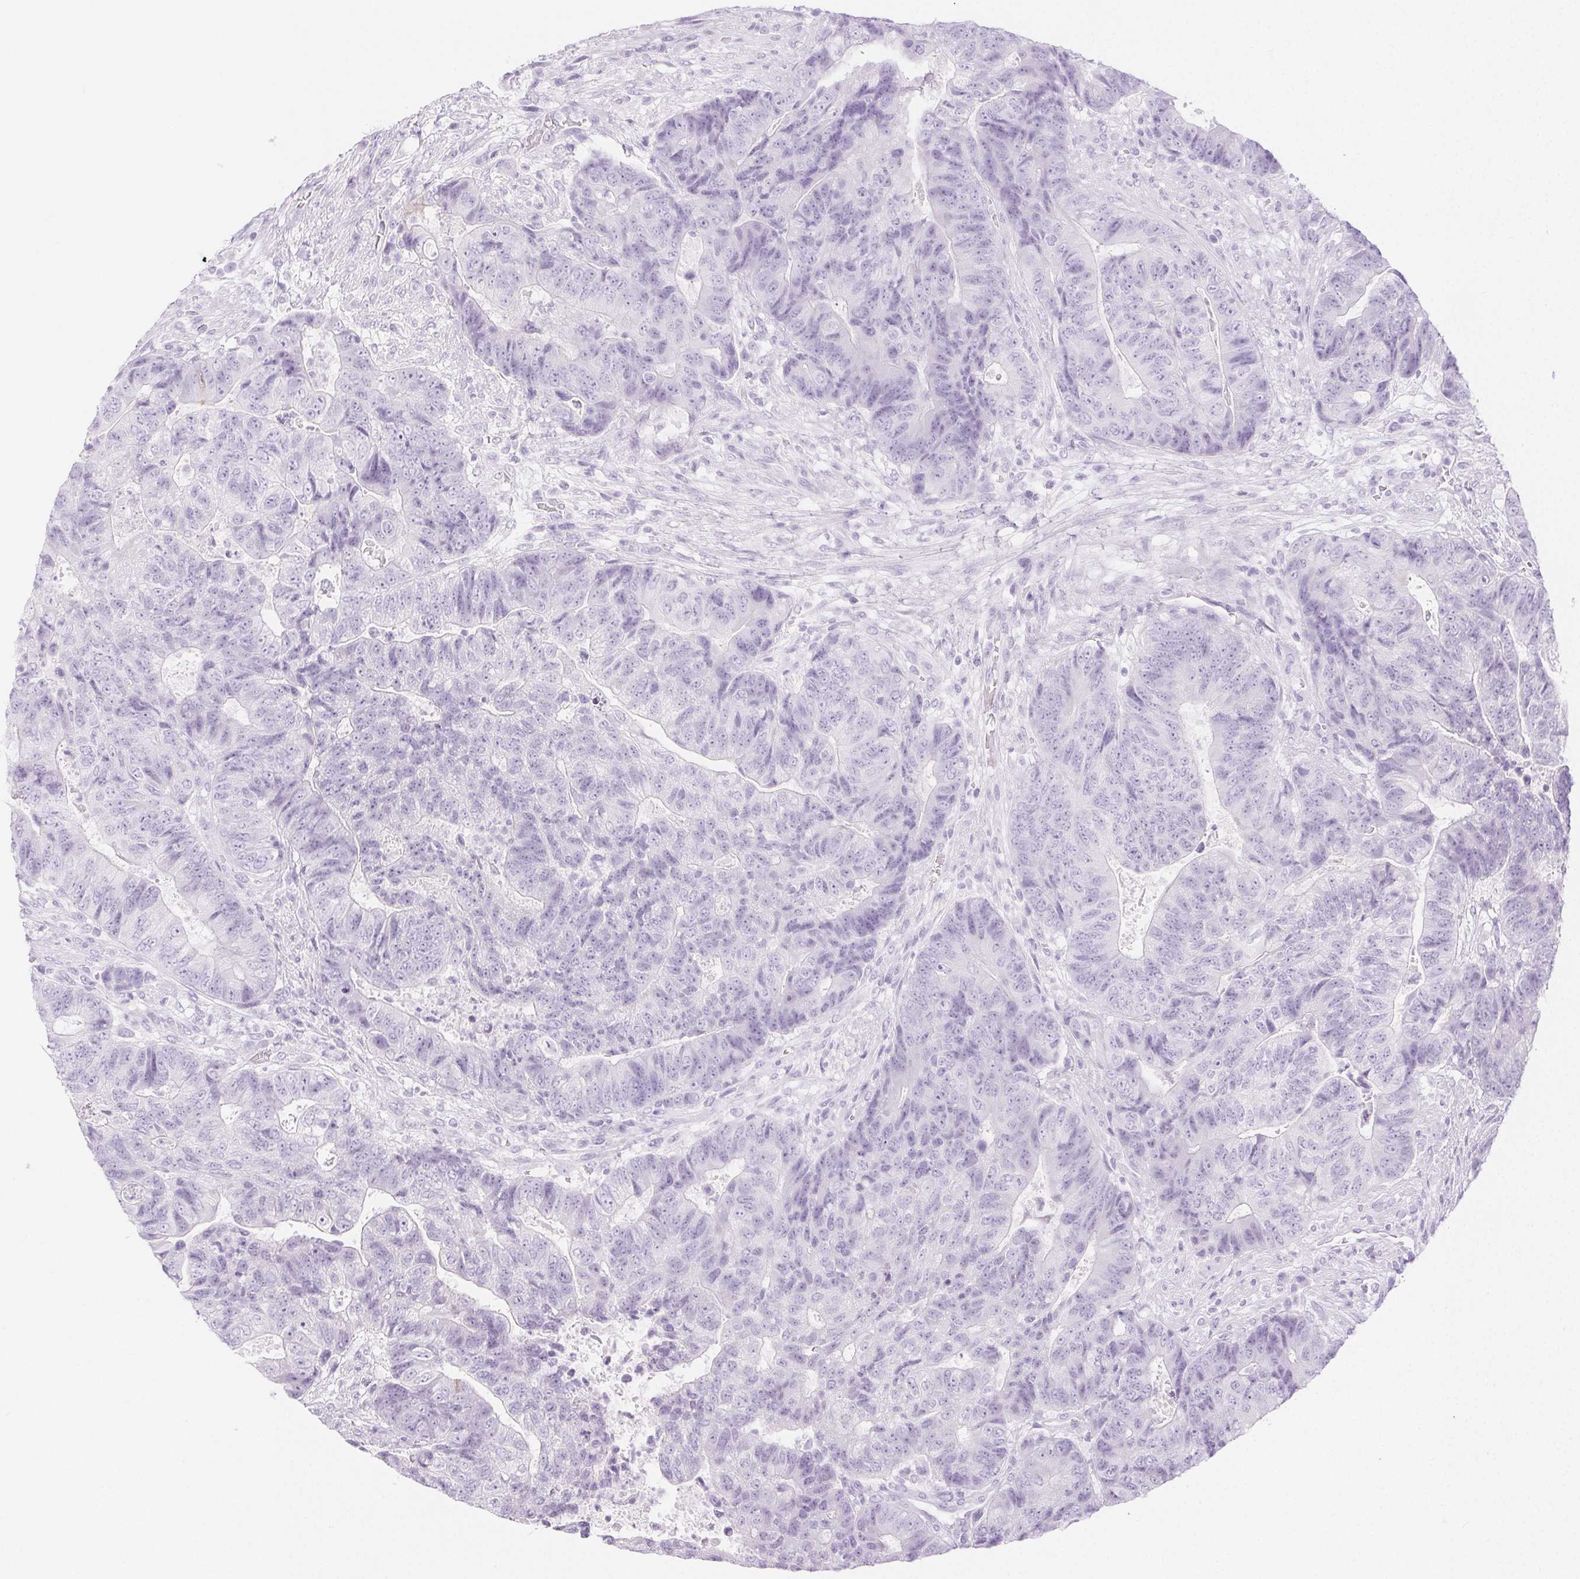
{"staining": {"intensity": "negative", "quantity": "none", "location": "none"}, "tissue": "colorectal cancer", "cell_type": "Tumor cells", "image_type": "cancer", "snomed": [{"axis": "morphology", "description": "Normal tissue, NOS"}, {"axis": "morphology", "description": "Adenocarcinoma, NOS"}, {"axis": "topography", "description": "Colon"}], "caption": "Tumor cells are negative for brown protein staining in colorectal adenocarcinoma. (DAB immunohistochemistry visualized using brightfield microscopy, high magnification).", "gene": "SPRR3", "patient": {"sex": "female", "age": 48}}